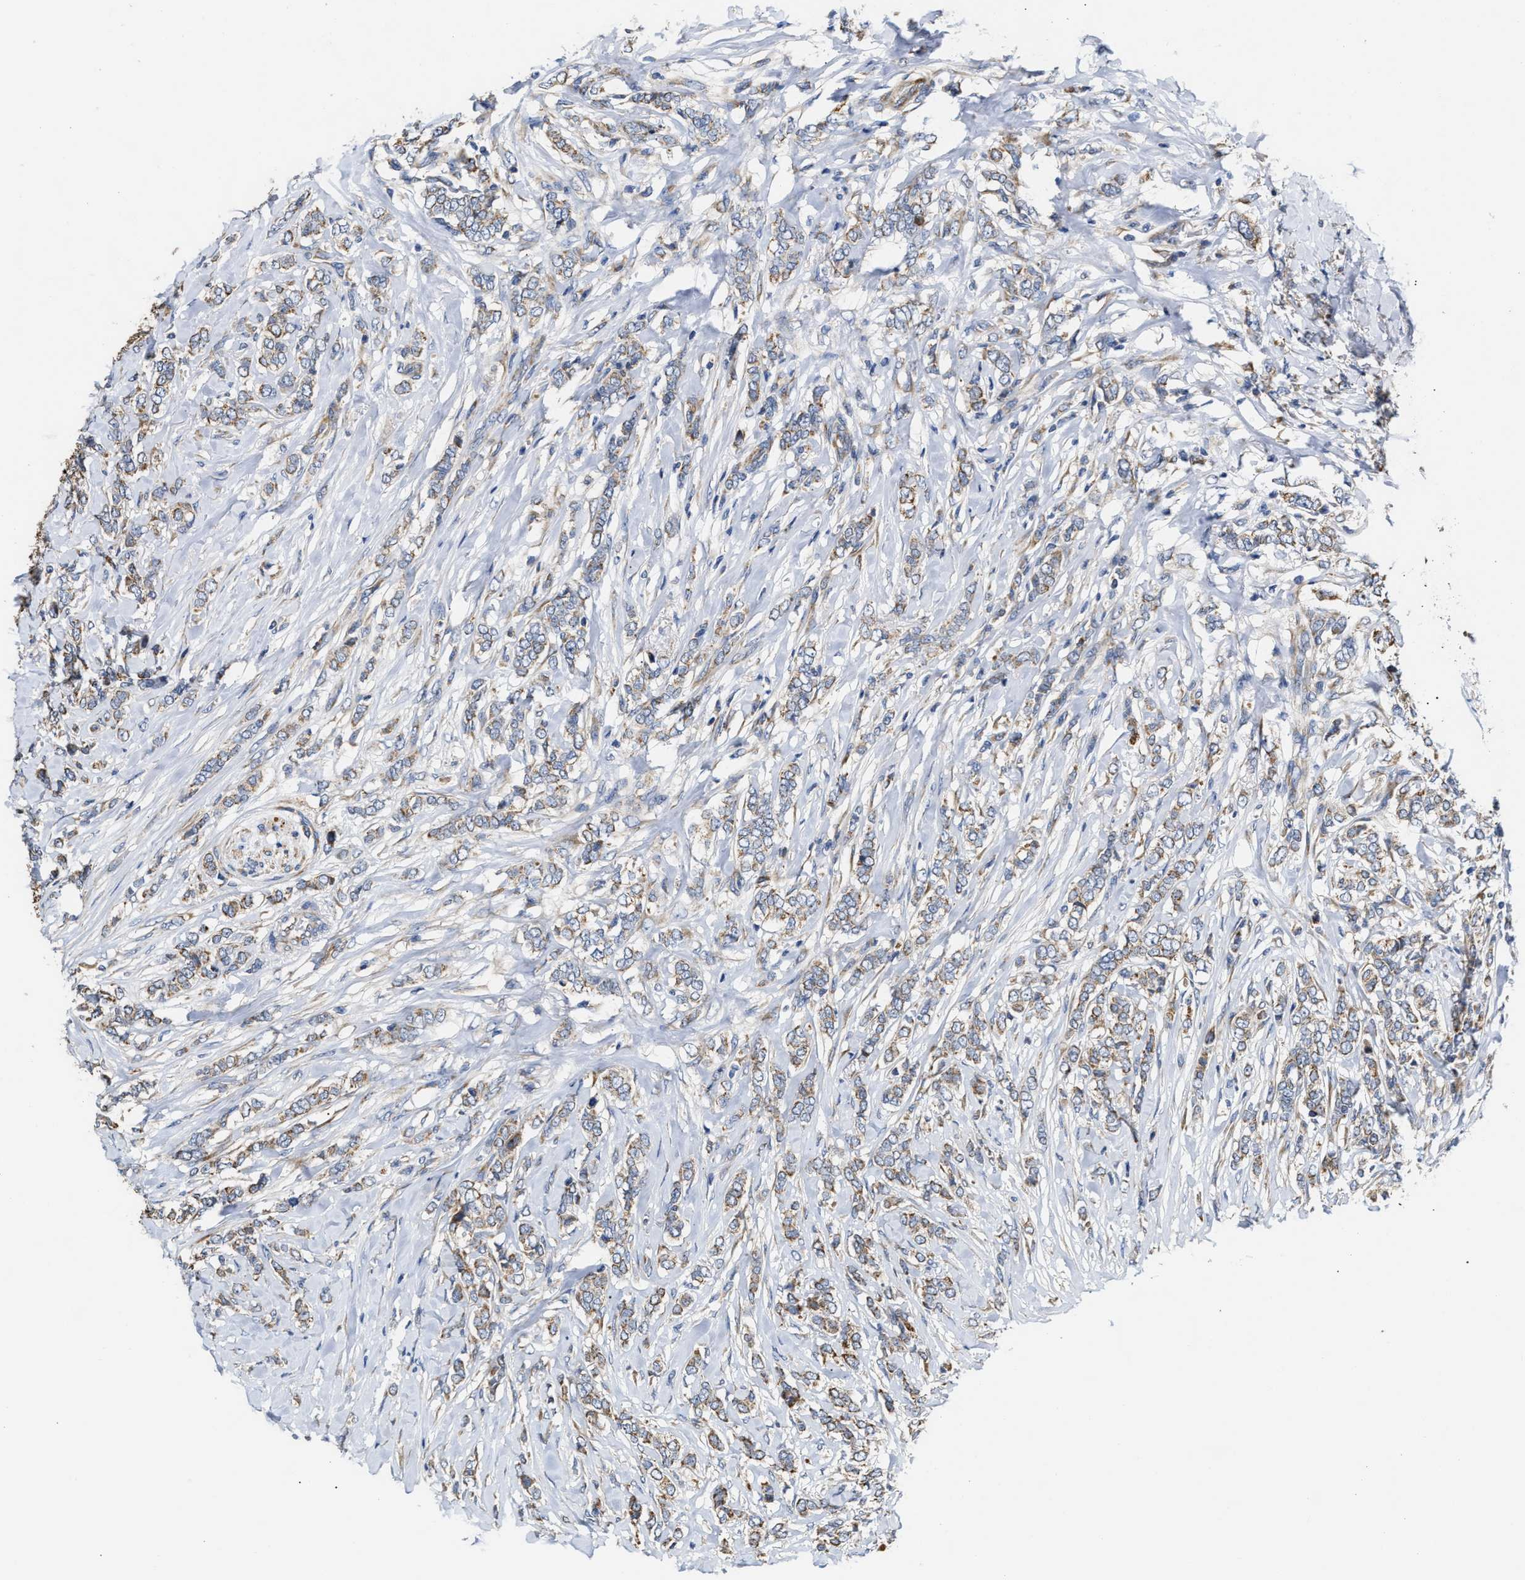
{"staining": {"intensity": "weak", "quantity": ">75%", "location": "cytoplasmic/membranous"}, "tissue": "breast cancer", "cell_type": "Tumor cells", "image_type": "cancer", "snomed": [{"axis": "morphology", "description": "Lobular carcinoma"}, {"axis": "topography", "description": "Skin"}, {"axis": "topography", "description": "Breast"}], "caption": "Brown immunohistochemical staining in breast lobular carcinoma reveals weak cytoplasmic/membranous positivity in about >75% of tumor cells. (IHC, brightfield microscopy, high magnification).", "gene": "MALSU1", "patient": {"sex": "female", "age": 46}}